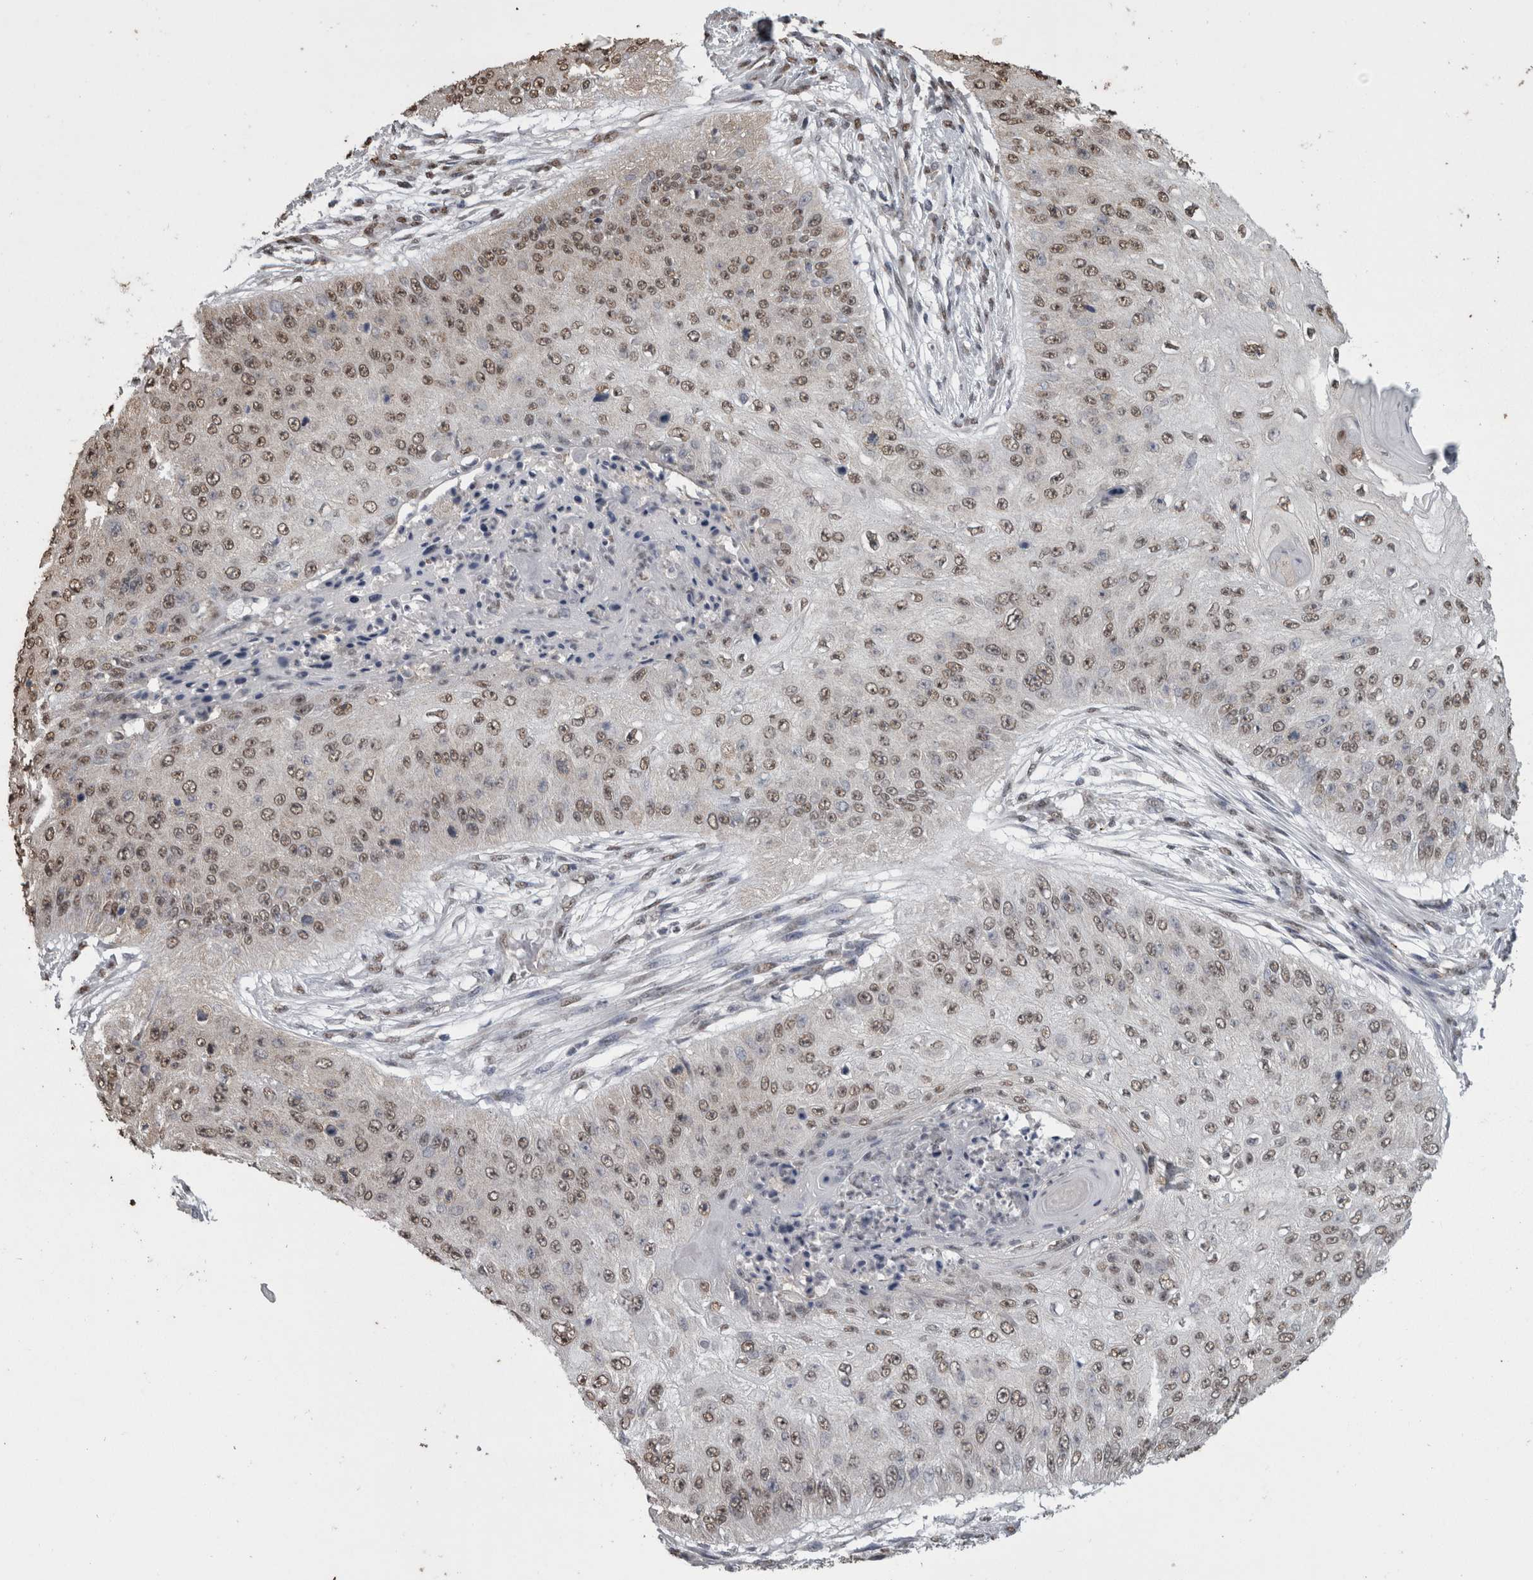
{"staining": {"intensity": "weak", "quantity": ">75%", "location": "nuclear"}, "tissue": "skin cancer", "cell_type": "Tumor cells", "image_type": "cancer", "snomed": [{"axis": "morphology", "description": "Squamous cell carcinoma, NOS"}, {"axis": "topography", "description": "Skin"}], "caption": "Immunohistochemical staining of human squamous cell carcinoma (skin) shows weak nuclear protein expression in approximately >75% of tumor cells. The protein is stained brown, and the nuclei are stained in blue (DAB (3,3'-diaminobenzidine) IHC with brightfield microscopy, high magnification).", "gene": "SMAD7", "patient": {"sex": "female", "age": 80}}